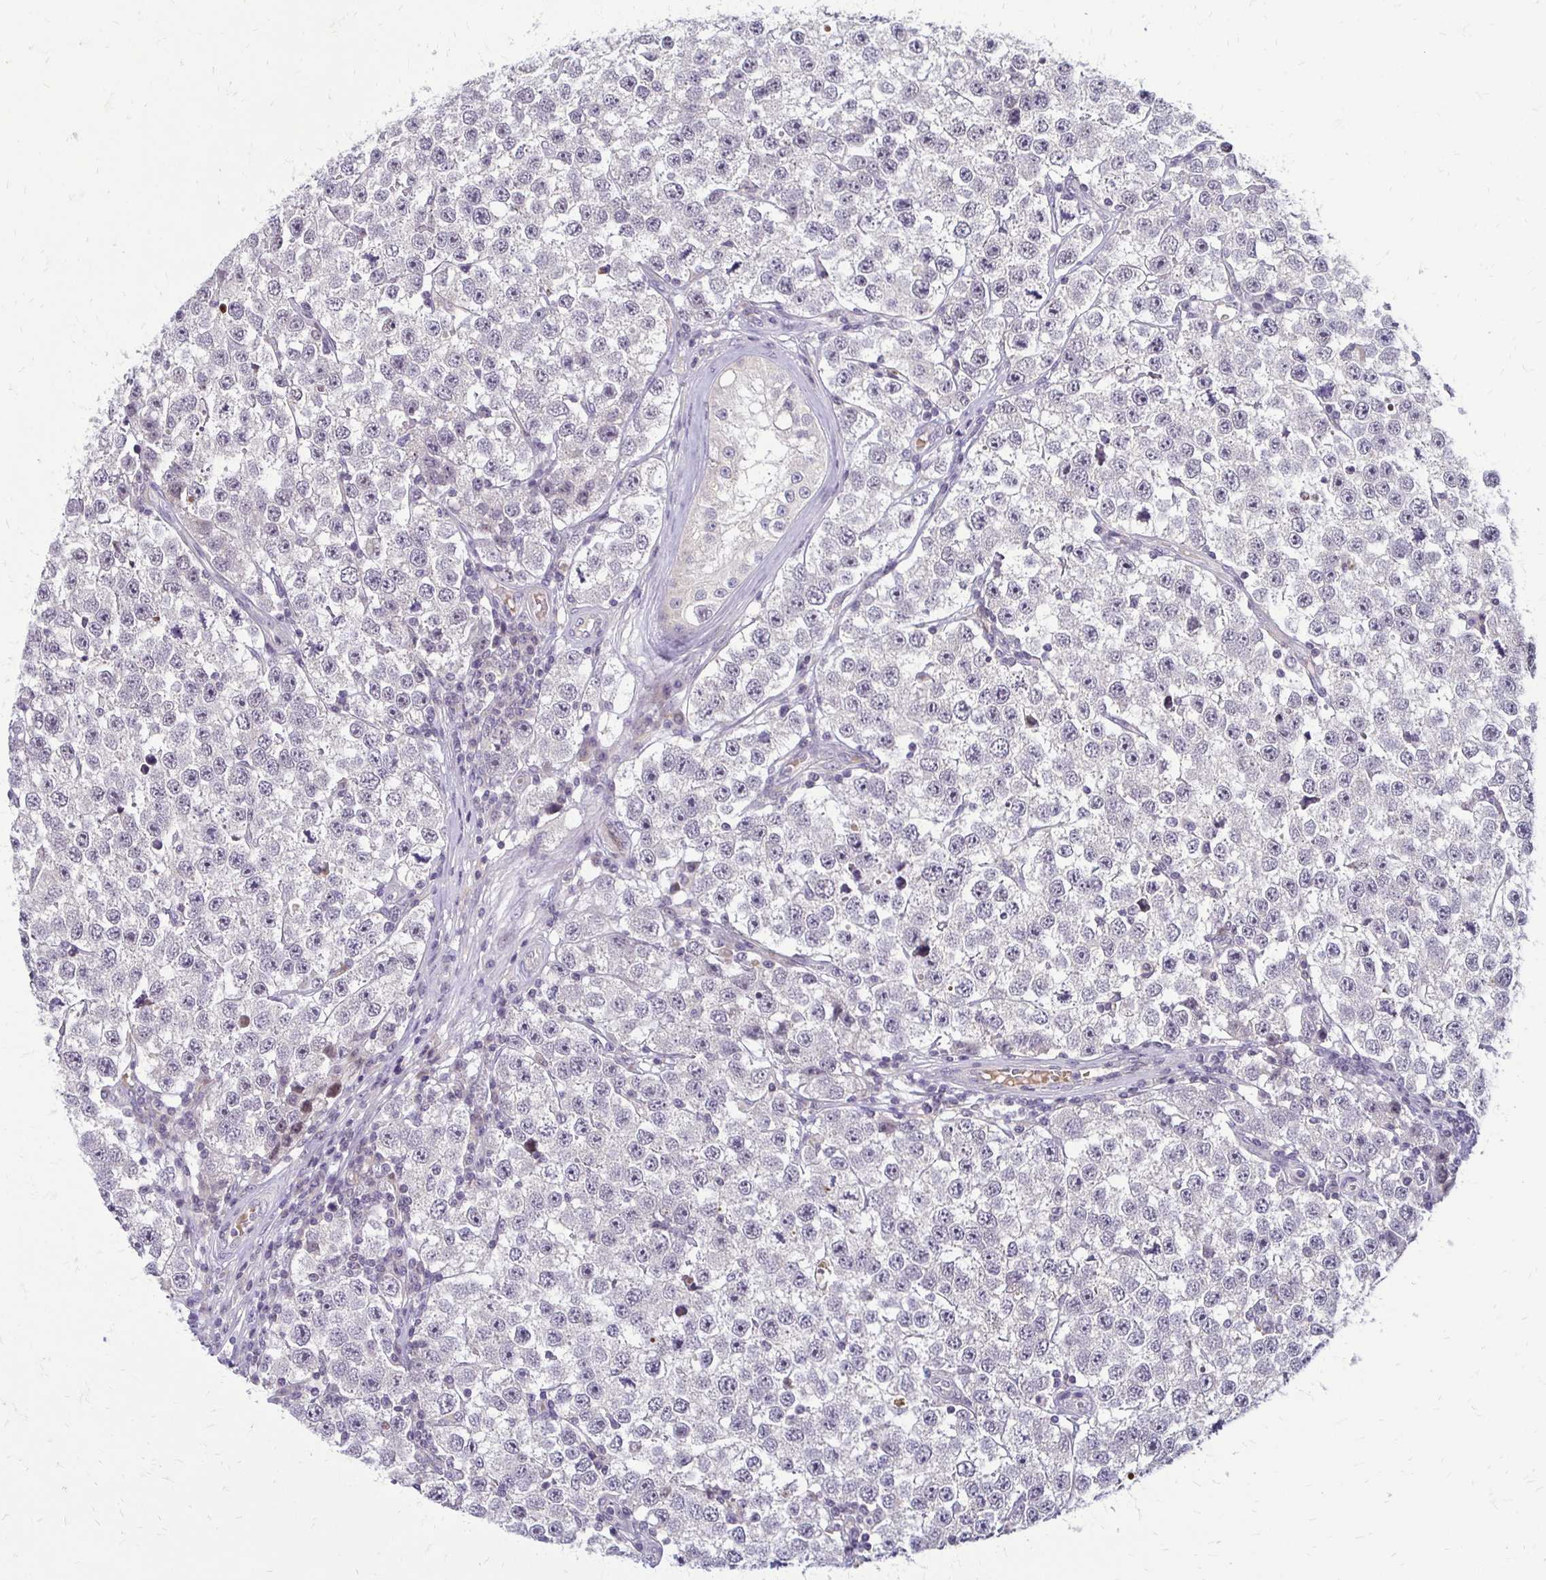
{"staining": {"intensity": "moderate", "quantity": "<25%", "location": "nuclear"}, "tissue": "testis cancer", "cell_type": "Tumor cells", "image_type": "cancer", "snomed": [{"axis": "morphology", "description": "Seminoma, NOS"}, {"axis": "topography", "description": "Testis"}], "caption": "Testis seminoma tissue reveals moderate nuclear staining in about <25% of tumor cells Nuclei are stained in blue.", "gene": "TRIR", "patient": {"sex": "male", "age": 34}}